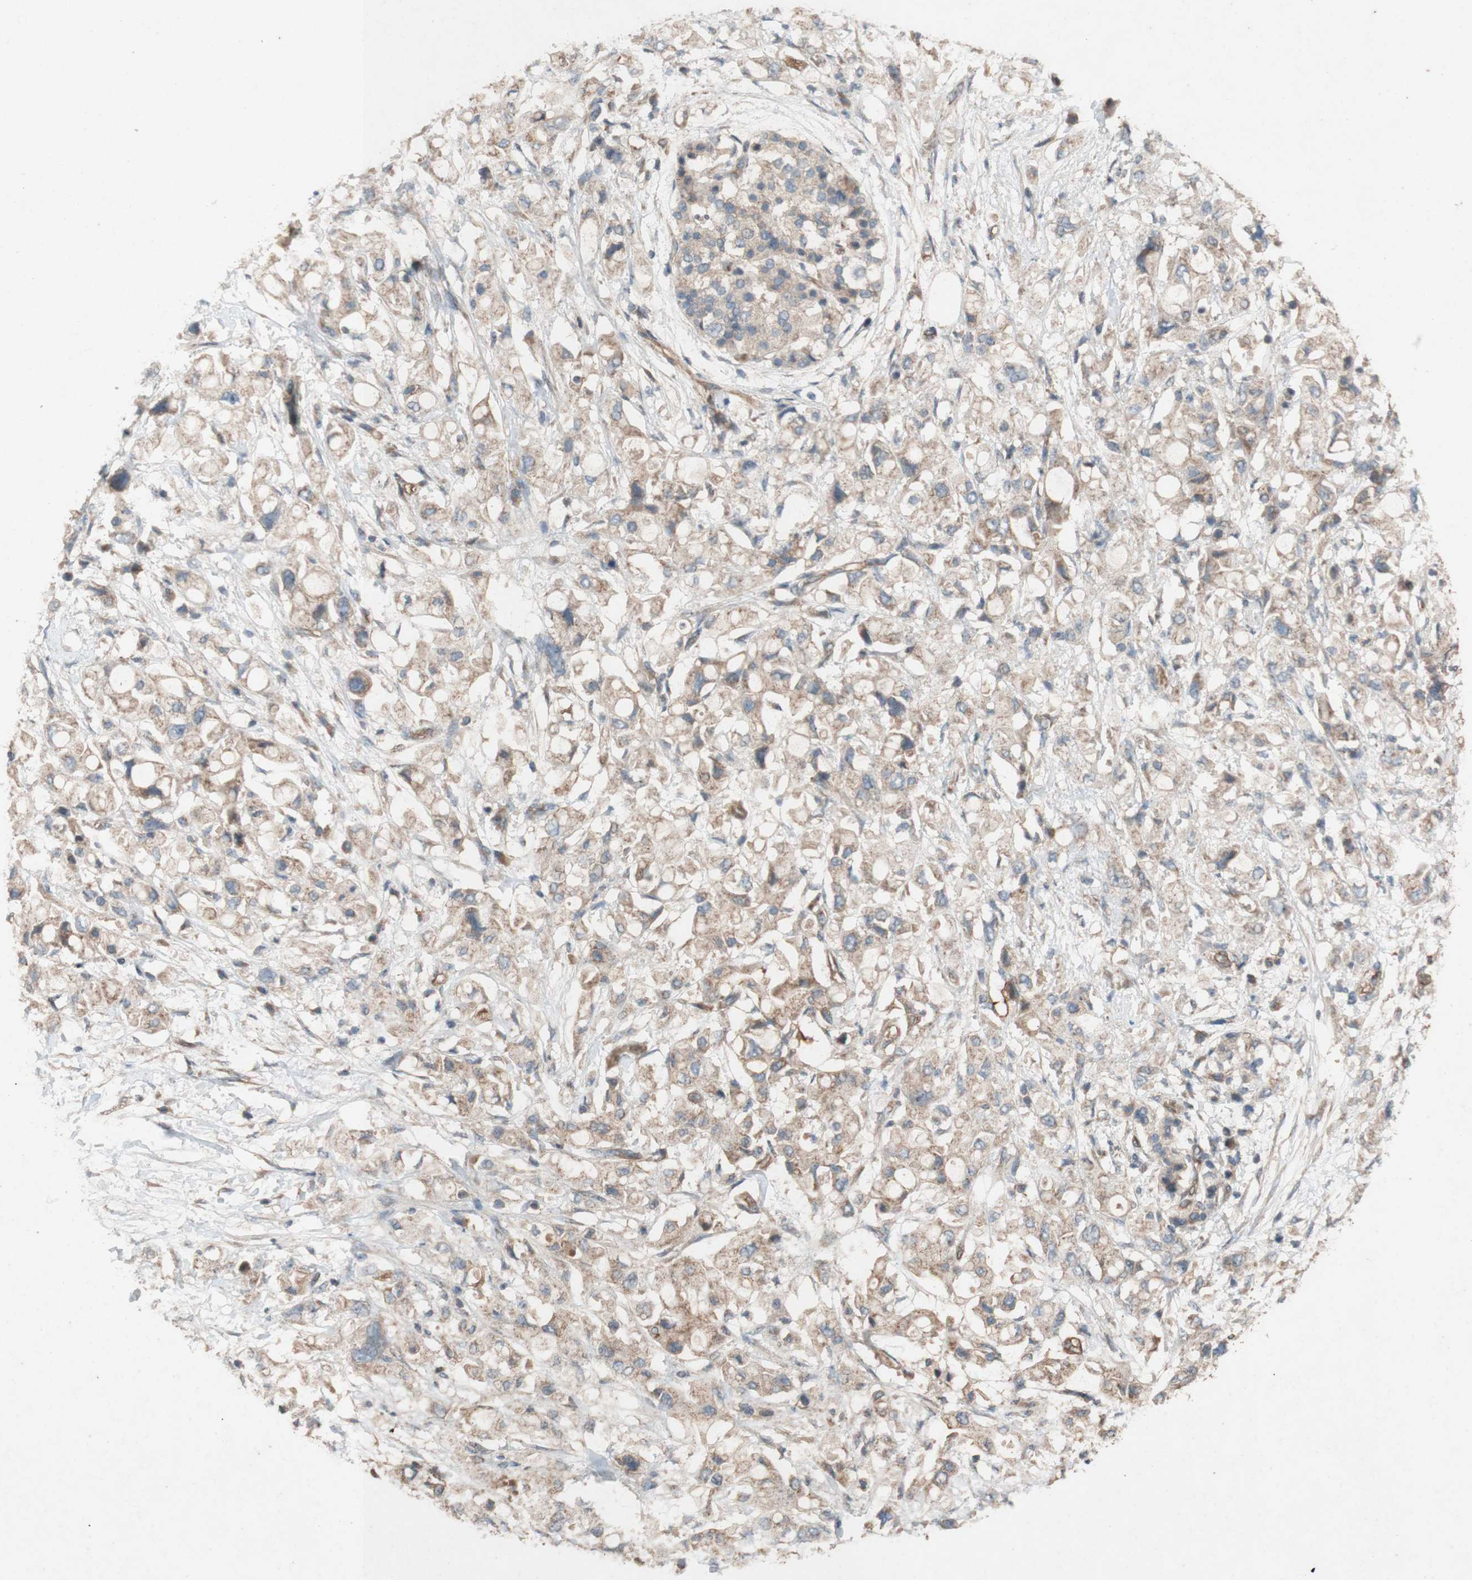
{"staining": {"intensity": "weak", "quantity": ">75%", "location": "cytoplasmic/membranous"}, "tissue": "pancreatic cancer", "cell_type": "Tumor cells", "image_type": "cancer", "snomed": [{"axis": "morphology", "description": "Adenocarcinoma, NOS"}, {"axis": "topography", "description": "Pancreas"}], "caption": "Pancreatic adenocarcinoma tissue demonstrates weak cytoplasmic/membranous positivity in approximately >75% of tumor cells", "gene": "TST", "patient": {"sex": "female", "age": 56}}